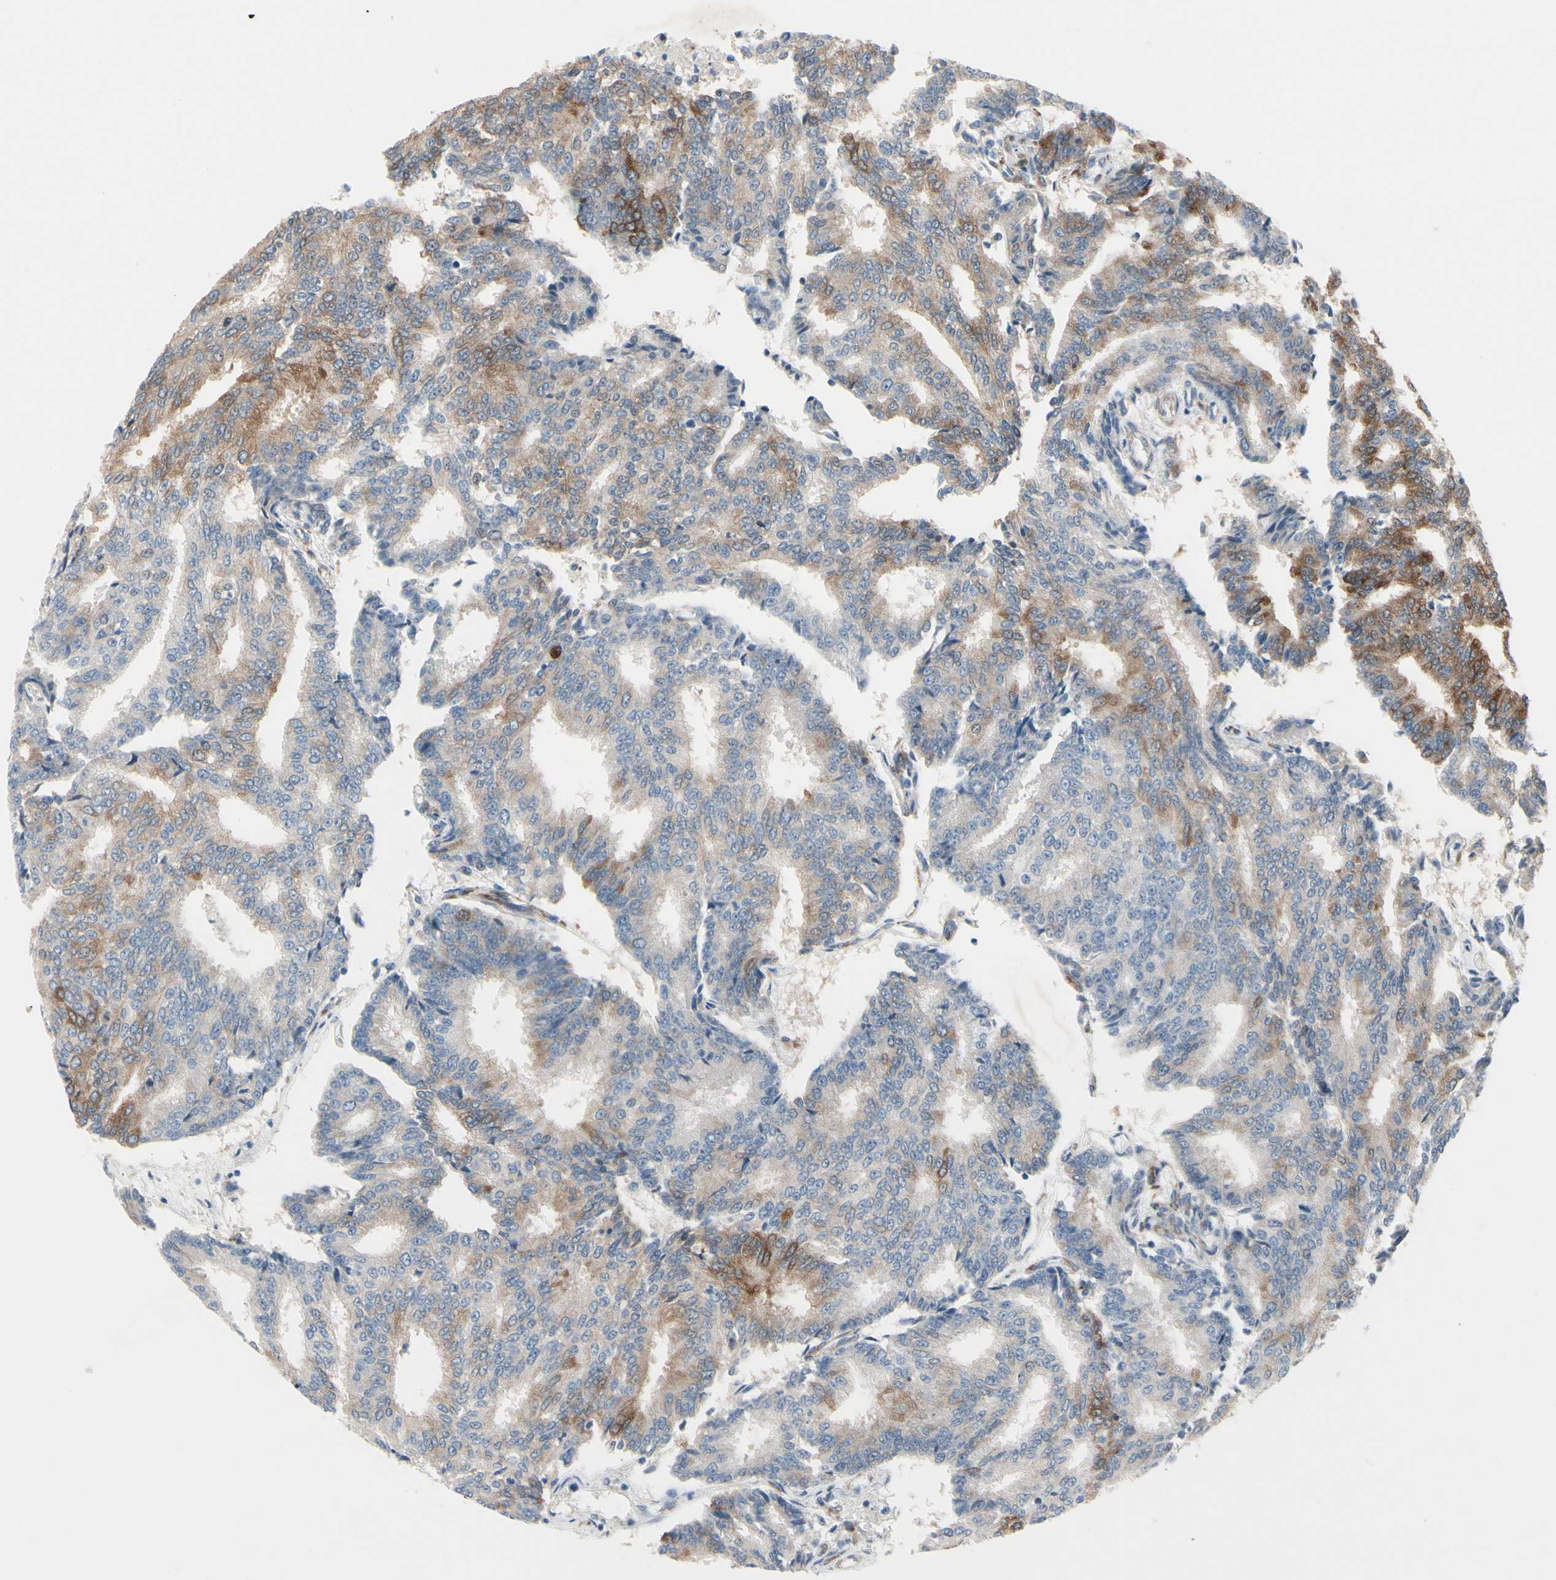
{"staining": {"intensity": "strong", "quantity": "<25%", "location": "cytoplasmic/membranous"}, "tissue": "prostate cancer", "cell_type": "Tumor cells", "image_type": "cancer", "snomed": [{"axis": "morphology", "description": "Adenocarcinoma, High grade"}, {"axis": "topography", "description": "Prostate"}], "caption": "High-power microscopy captured an IHC histopathology image of prostate cancer, revealing strong cytoplasmic/membranous expression in about <25% of tumor cells.", "gene": "MAP2", "patient": {"sex": "male", "age": 55}}